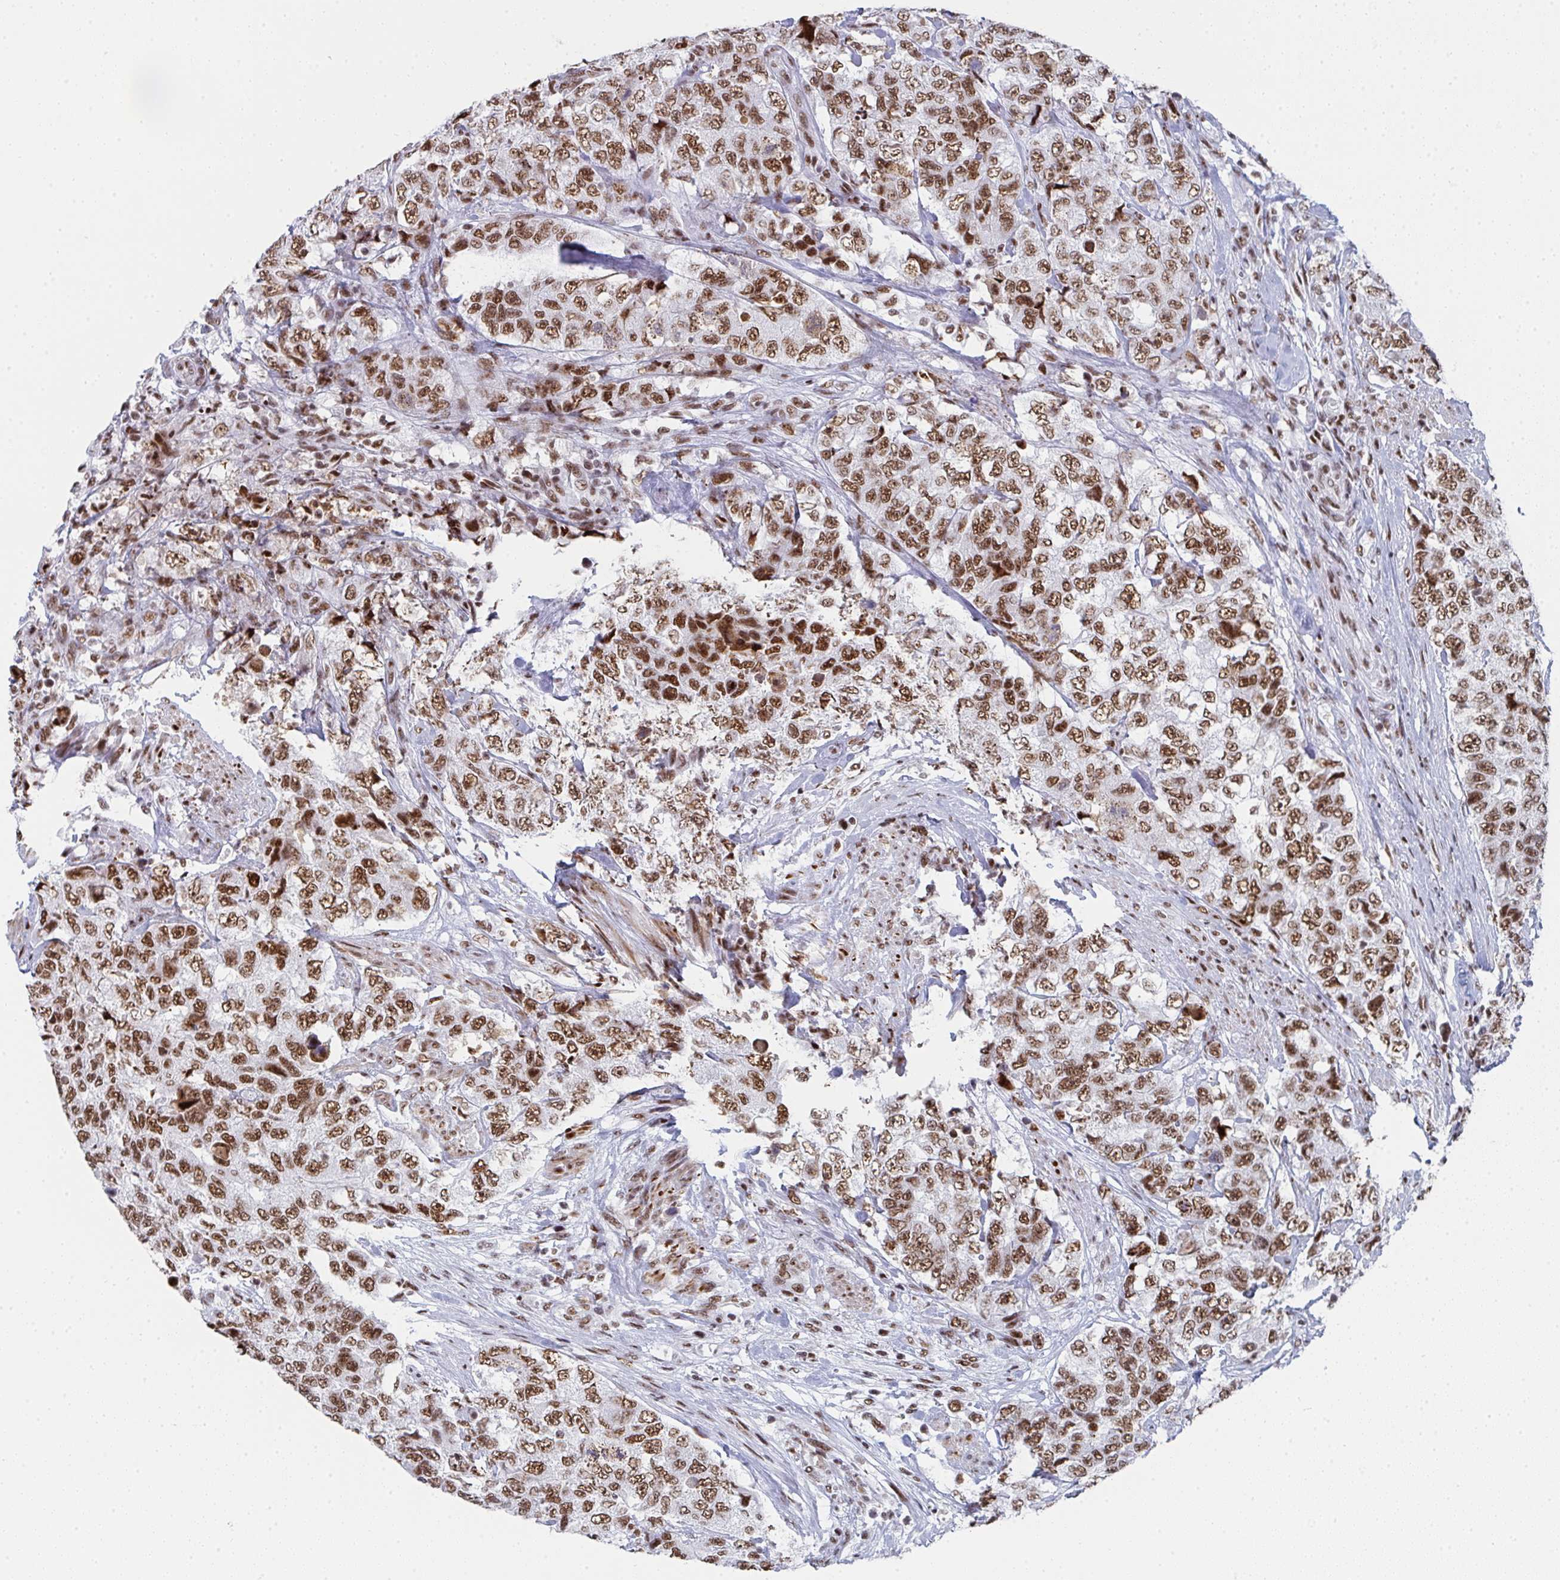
{"staining": {"intensity": "moderate", "quantity": ">75%", "location": "nuclear"}, "tissue": "urothelial cancer", "cell_type": "Tumor cells", "image_type": "cancer", "snomed": [{"axis": "morphology", "description": "Urothelial carcinoma, High grade"}, {"axis": "topography", "description": "Urinary bladder"}], "caption": "Moderate nuclear protein positivity is identified in approximately >75% of tumor cells in urothelial cancer. (Stains: DAB (3,3'-diaminobenzidine) in brown, nuclei in blue, Microscopy: brightfield microscopy at high magnification).", "gene": "SNRNP70", "patient": {"sex": "female", "age": 78}}